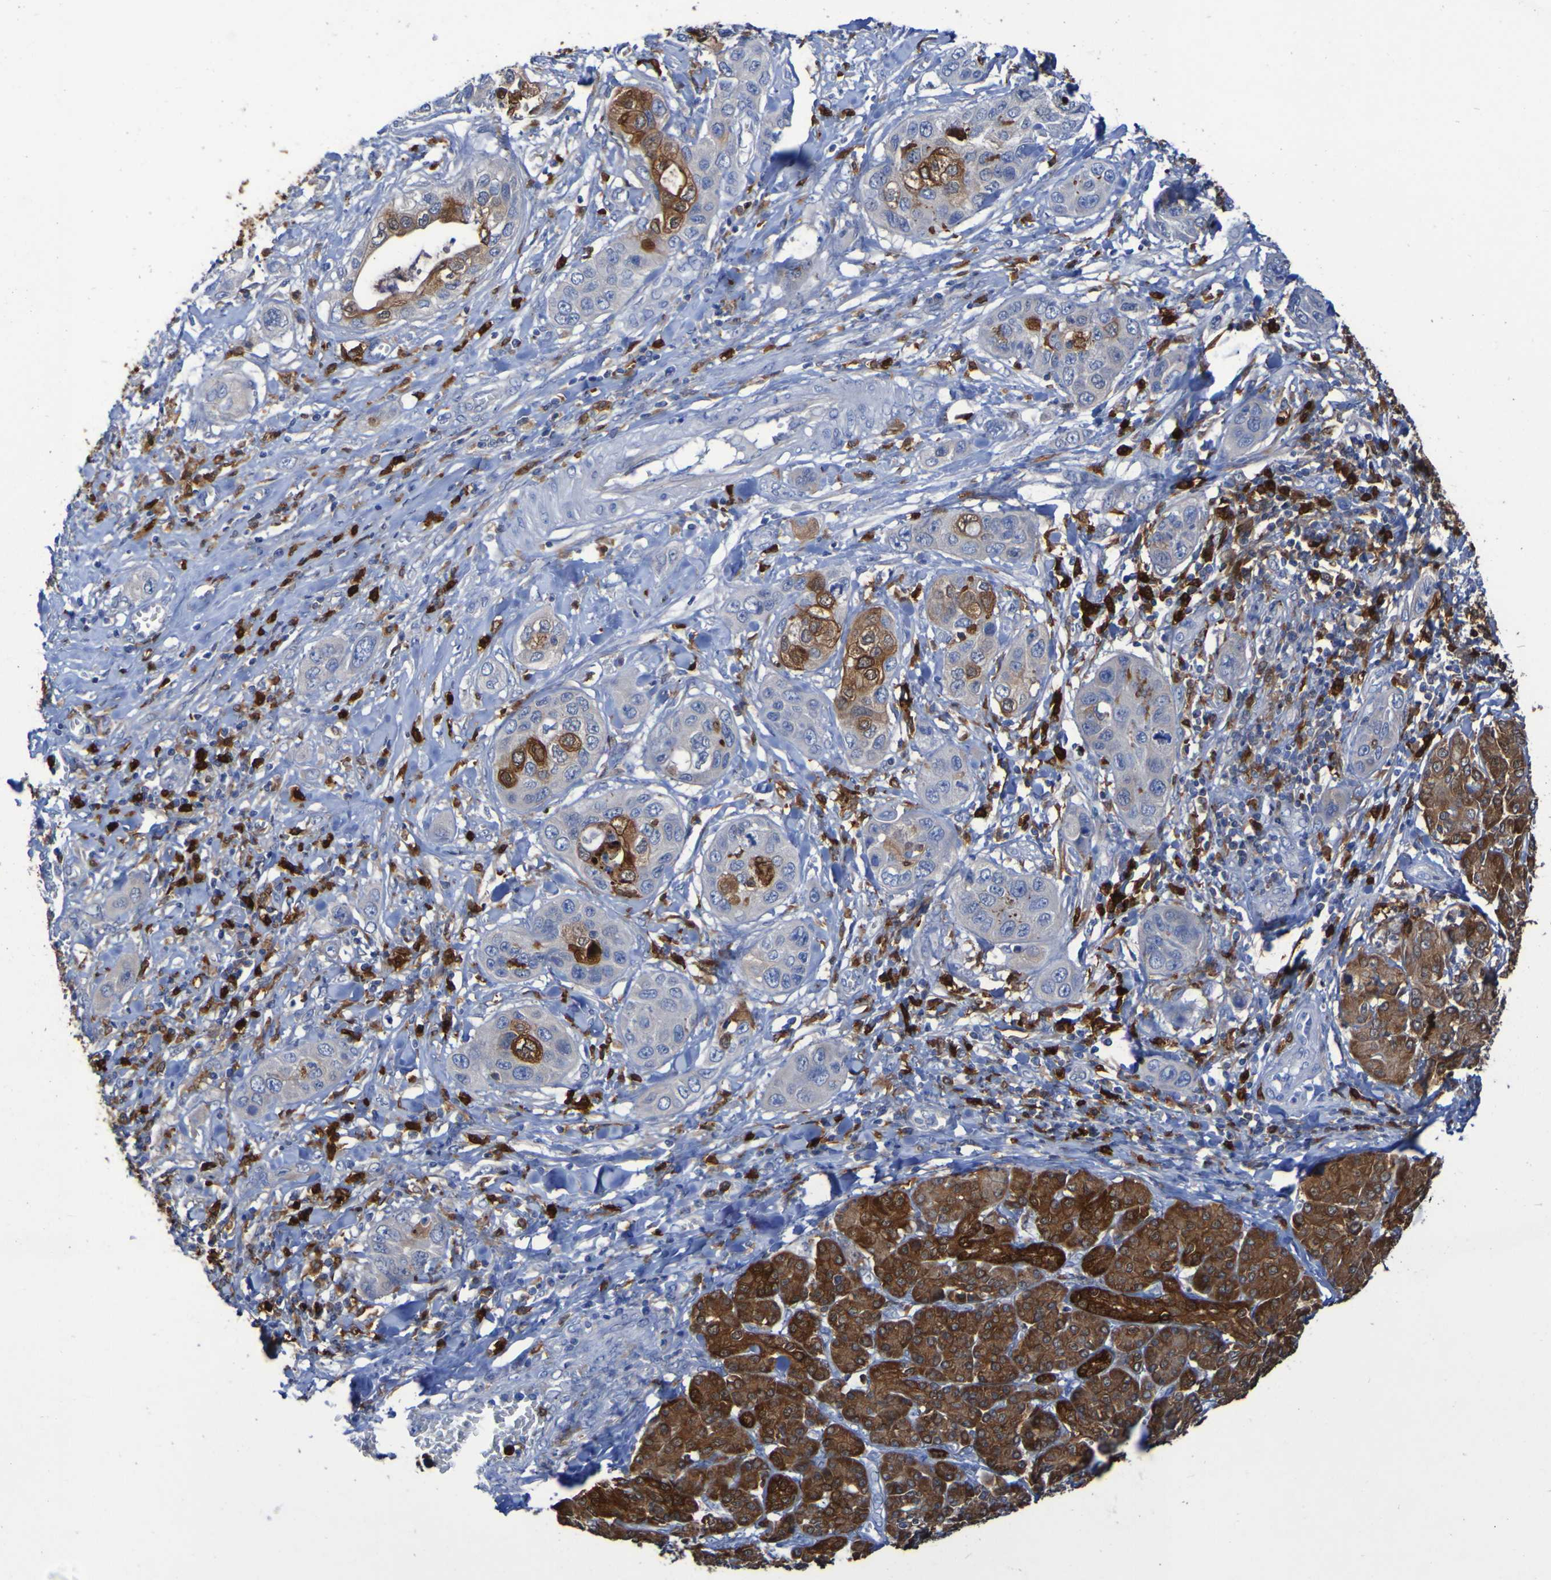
{"staining": {"intensity": "moderate", "quantity": "25%-75%", "location": "cytoplasmic/membranous"}, "tissue": "pancreatic cancer", "cell_type": "Tumor cells", "image_type": "cancer", "snomed": [{"axis": "morphology", "description": "Adenocarcinoma, NOS"}, {"axis": "topography", "description": "Pancreas"}], "caption": "The image shows immunohistochemical staining of adenocarcinoma (pancreatic). There is moderate cytoplasmic/membranous positivity is present in about 25%-75% of tumor cells.", "gene": "MPPE1", "patient": {"sex": "female", "age": 70}}